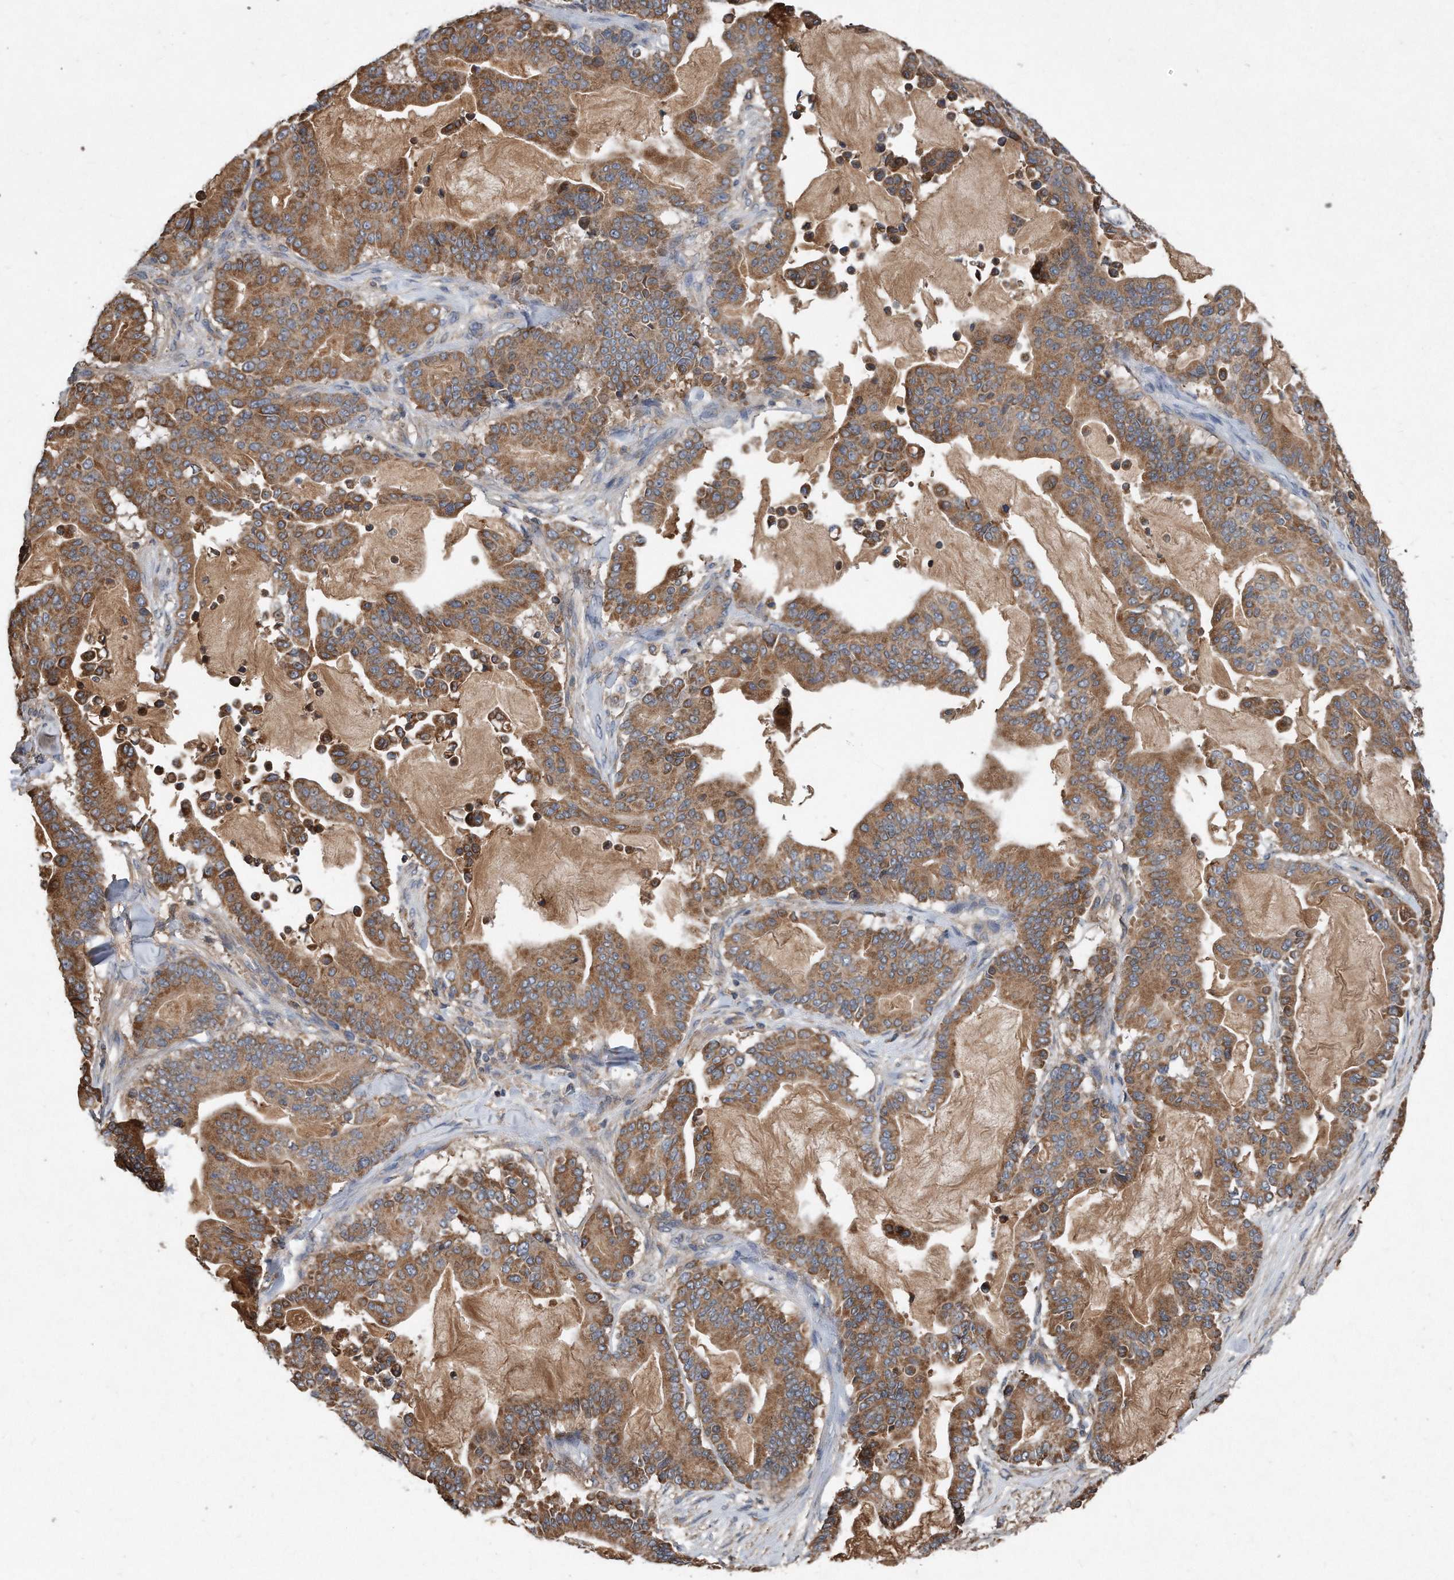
{"staining": {"intensity": "moderate", "quantity": ">75%", "location": "cytoplasmic/membranous"}, "tissue": "pancreatic cancer", "cell_type": "Tumor cells", "image_type": "cancer", "snomed": [{"axis": "morphology", "description": "Adenocarcinoma, NOS"}, {"axis": "topography", "description": "Pancreas"}], "caption": "Brown immunohistochemical staining in human pancreatic cancer reveals moderate cytoplasmic/membranous positivity in approximately >75% of tumor cells. (DAB (3,3'-diaminobenzidine) = brown stain, brightfield microscopy at high magnification).", "gene": "SDHA", "patient": {"sex": "male", "age": 63}}